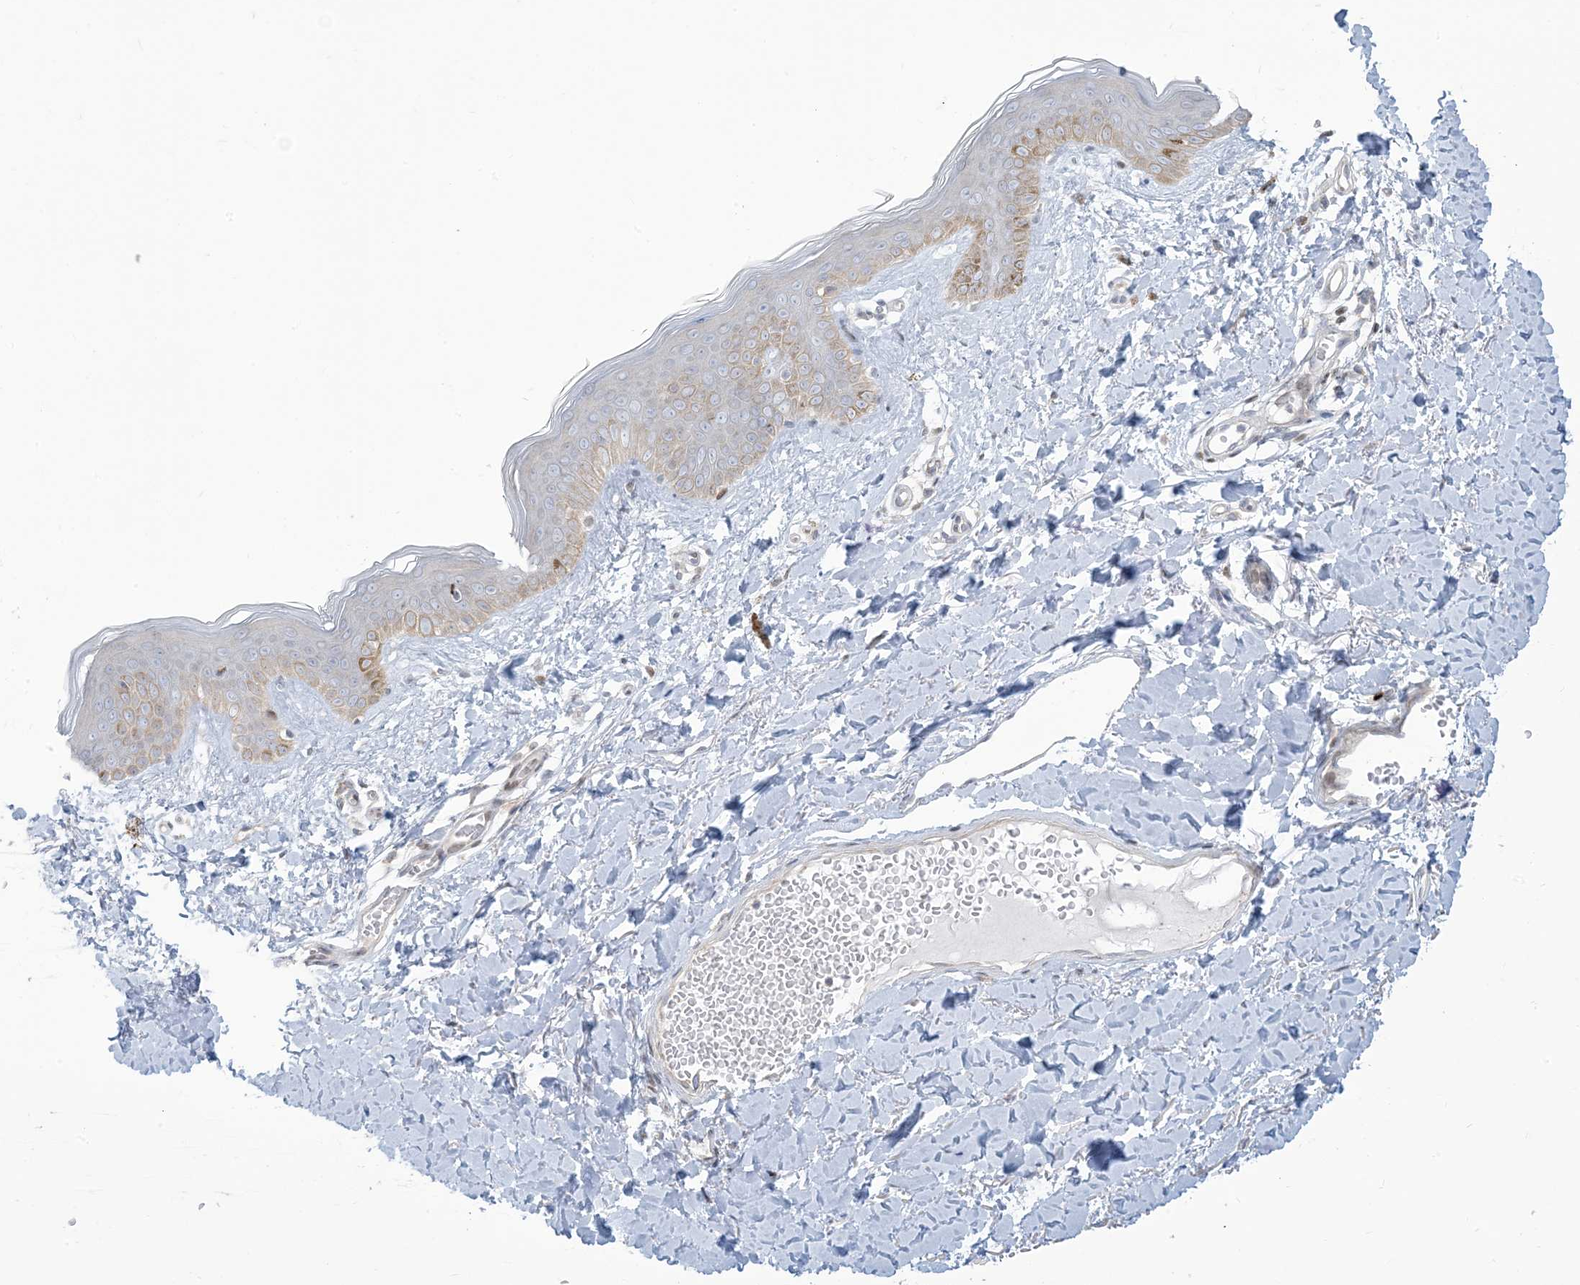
{"staining": {"intensity": "negative", "quantity": "none", "location": "none"}, "tissue": "skin", "cell_type": "Fibroblasts", "image_type": "normal", "snomed": [{"axis": "morphology", "description": "Normal tissue, NOS"}, {"axis": "topography", "description": "Skin"}], "caption": "Immunohistochemistry of normal skin exhibits no expression in fibroblasts.", "gene": "AFTPH", "patient": {"sex": "female", "age": 46}}